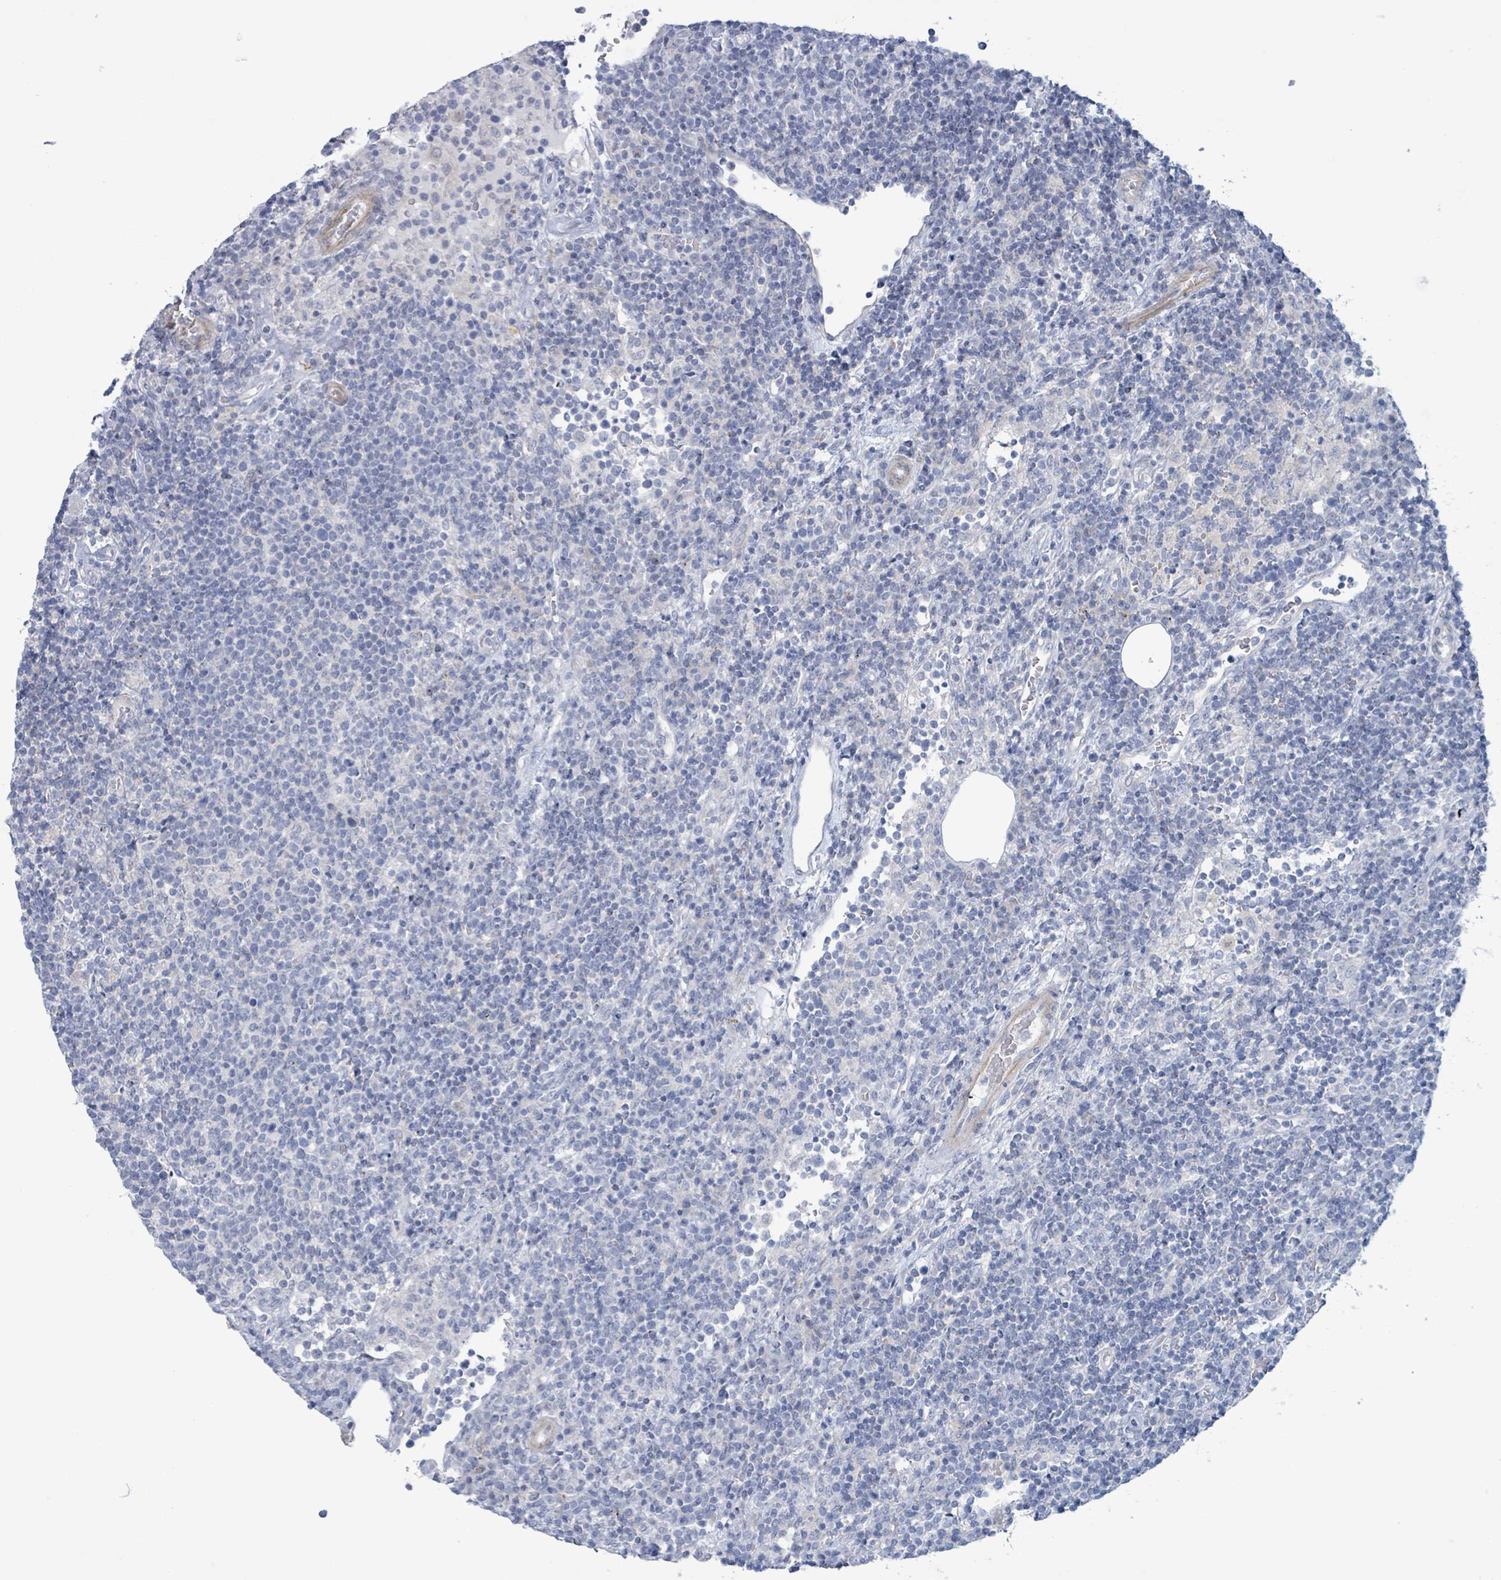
{"staining": {"intensity": "negative", "quantity": "none", "location": "none"}, "tissue": "lymphoma", "cell_type": "Tumor cells", "image_type": "cancer", "snomed": [{"axis": "morphology", "description": "Malignant lymphoma, non-Hodgkin's type, High grade"}, {"axis": "topography", "description": "Lymph node"}], "caption": "A high-resolution histopathology image shows immunohistochemistry staining of lymphoma, which shows no significant expression in tumor cells.", "gene": "PKLR", "patient": {"sex": "male", "age": 61}}